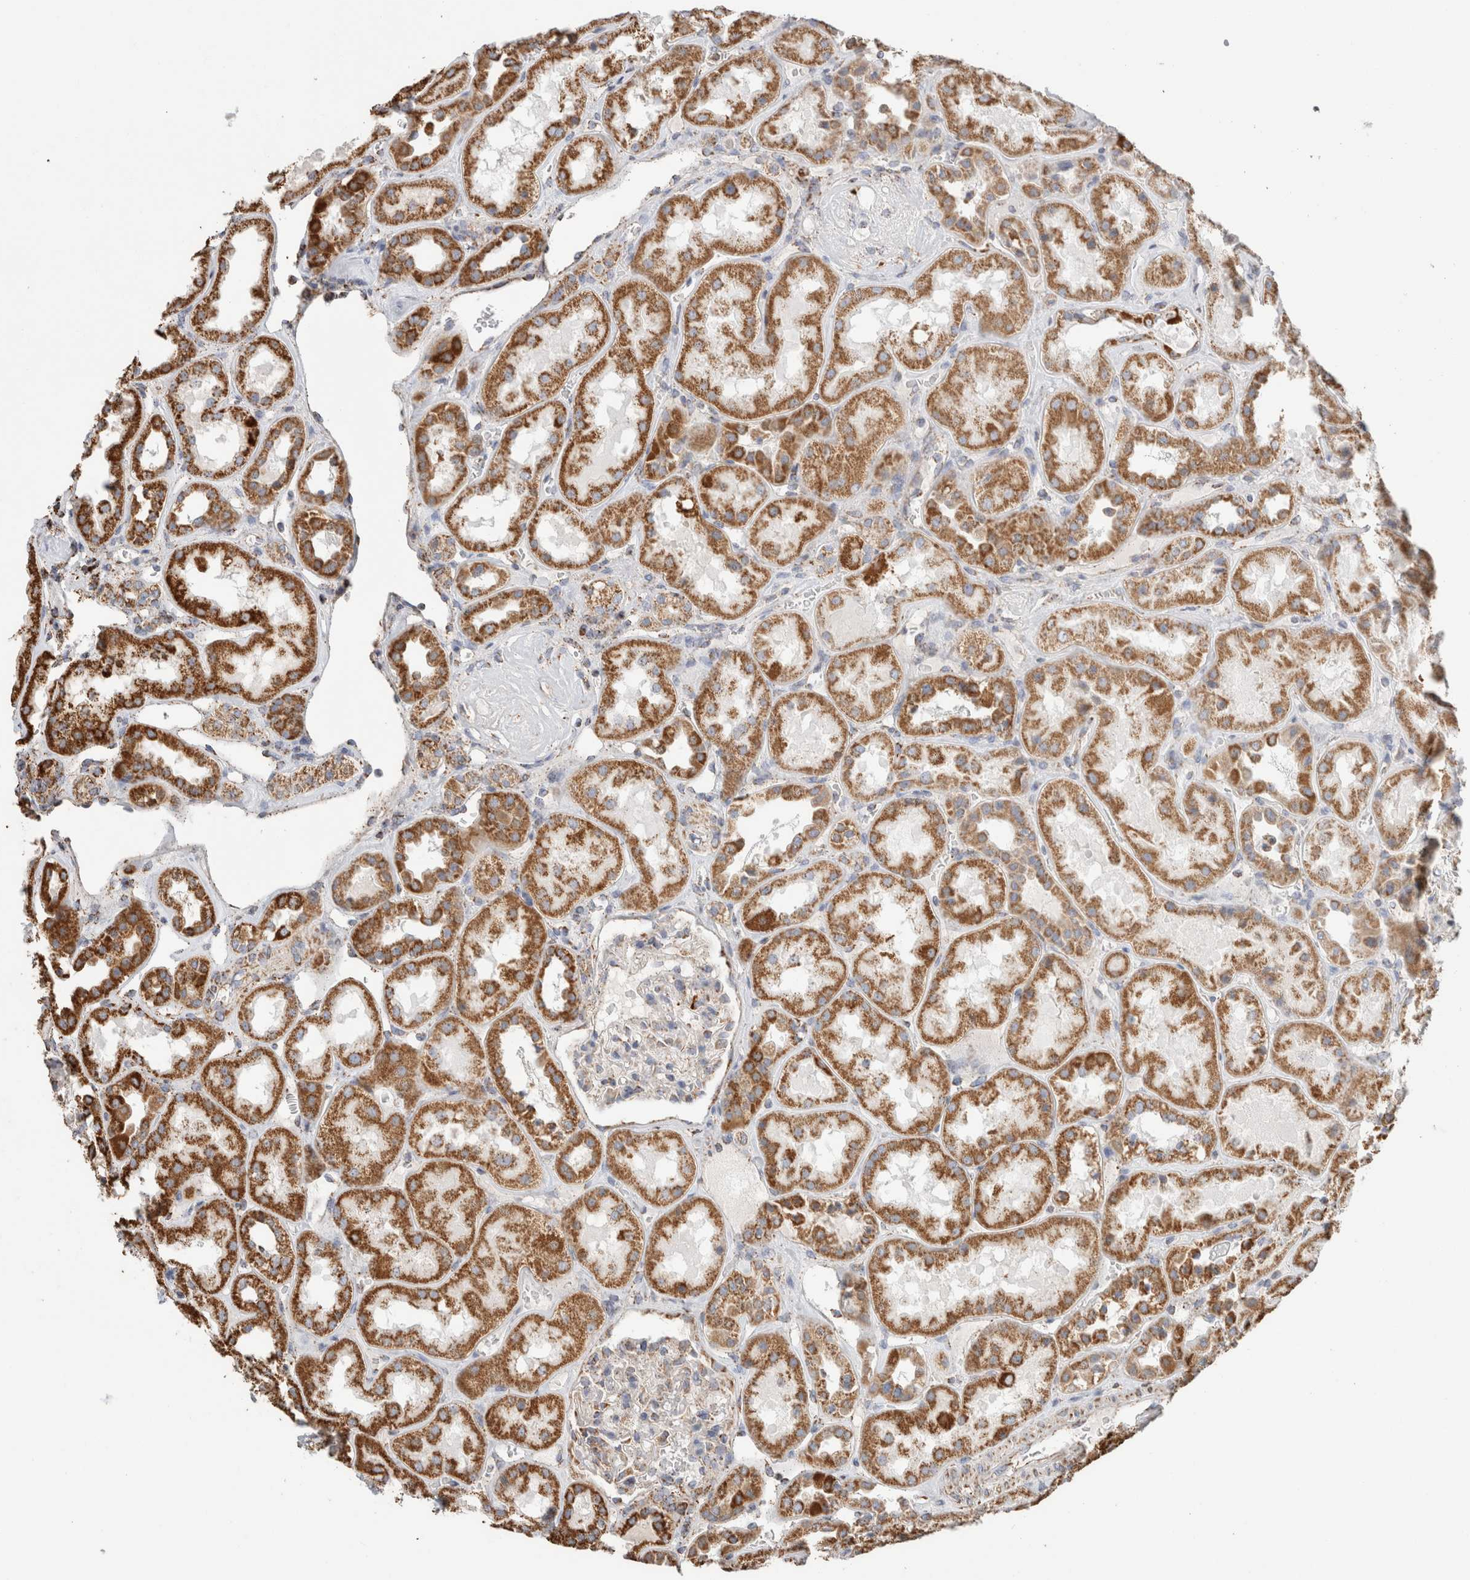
{"staining": {"intensity": "moderate", "quantity": "<25%", "location": "cytoplasmic/membranous"}, "tissue": "kidney", "cell_type": "Cells in glomeruli", "image_type": "normal", "snomed": [{"axis": "morphology", "description": "Normal tissue, NOS"}, {"axis": "topography", "description": "Kidney"}], "caption": "Brown immunohistochemical staining in benign human kidney exhibits moderate cytoplasmic/membranous staining in approximately <25% of cells in glomeruli.", "gene": "C1QBP", "patient": {"sex": "male", "age": 70}}